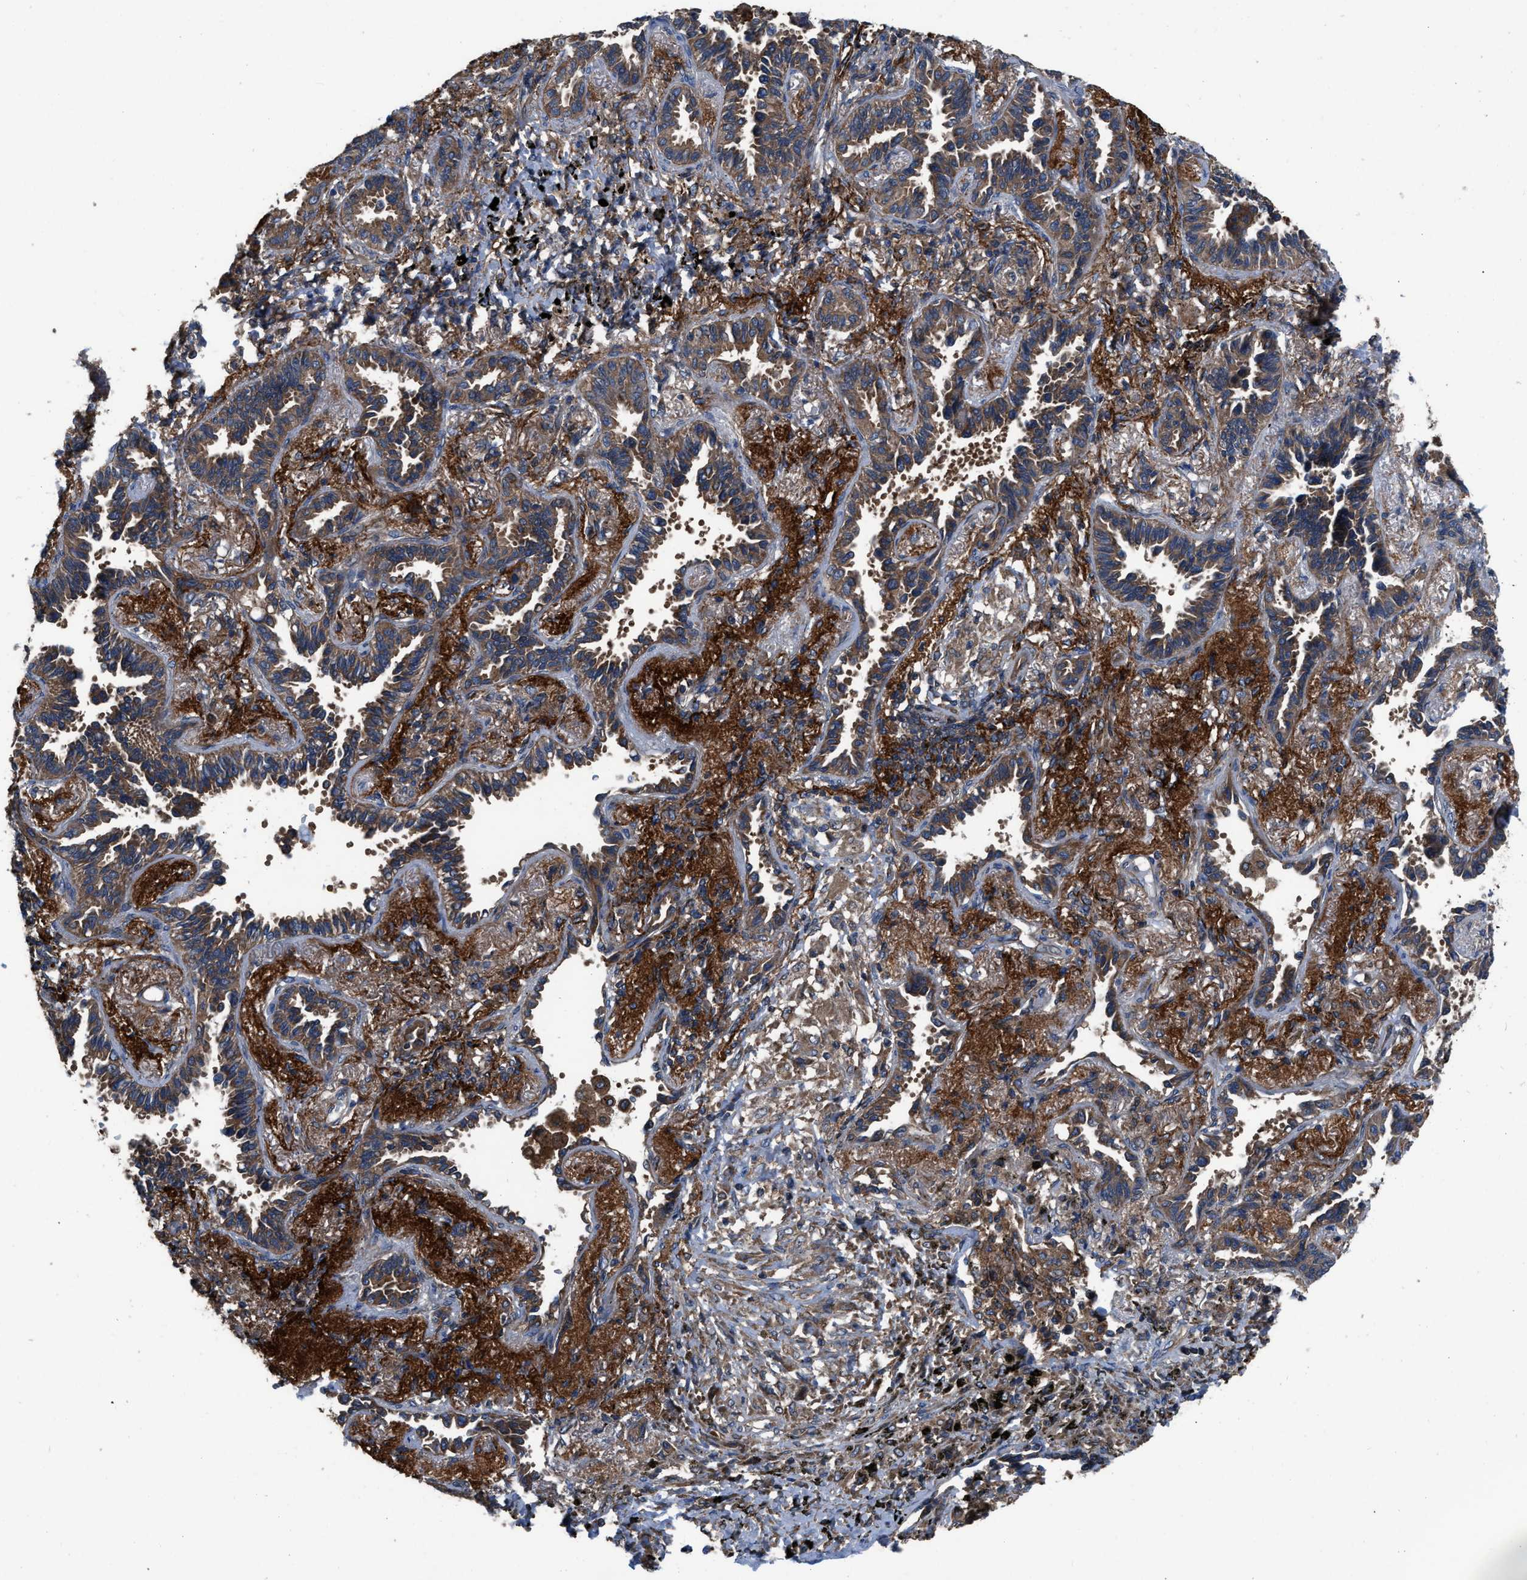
{"staining": {"intensity": "moderate", "quantity": ">75%", "location": "cytoplasmic/membranous"}, "tissue": "lung cancer", "cell_type": "Tumor cells", "image_type": "cancer", "snomed": [{"axis": "morphology", "description": "Adenocarcinoma, NOS"}, {"axis": "topography", "description": "Lung"}], "caption": "Protein staining of adenocarcinoma (lung) tissue displays moderate cytoplasmic/membranous staining in approximately >75% of tumor cells.", "gene": "USP25", "patient": {"sex": "male", "age": 59}}